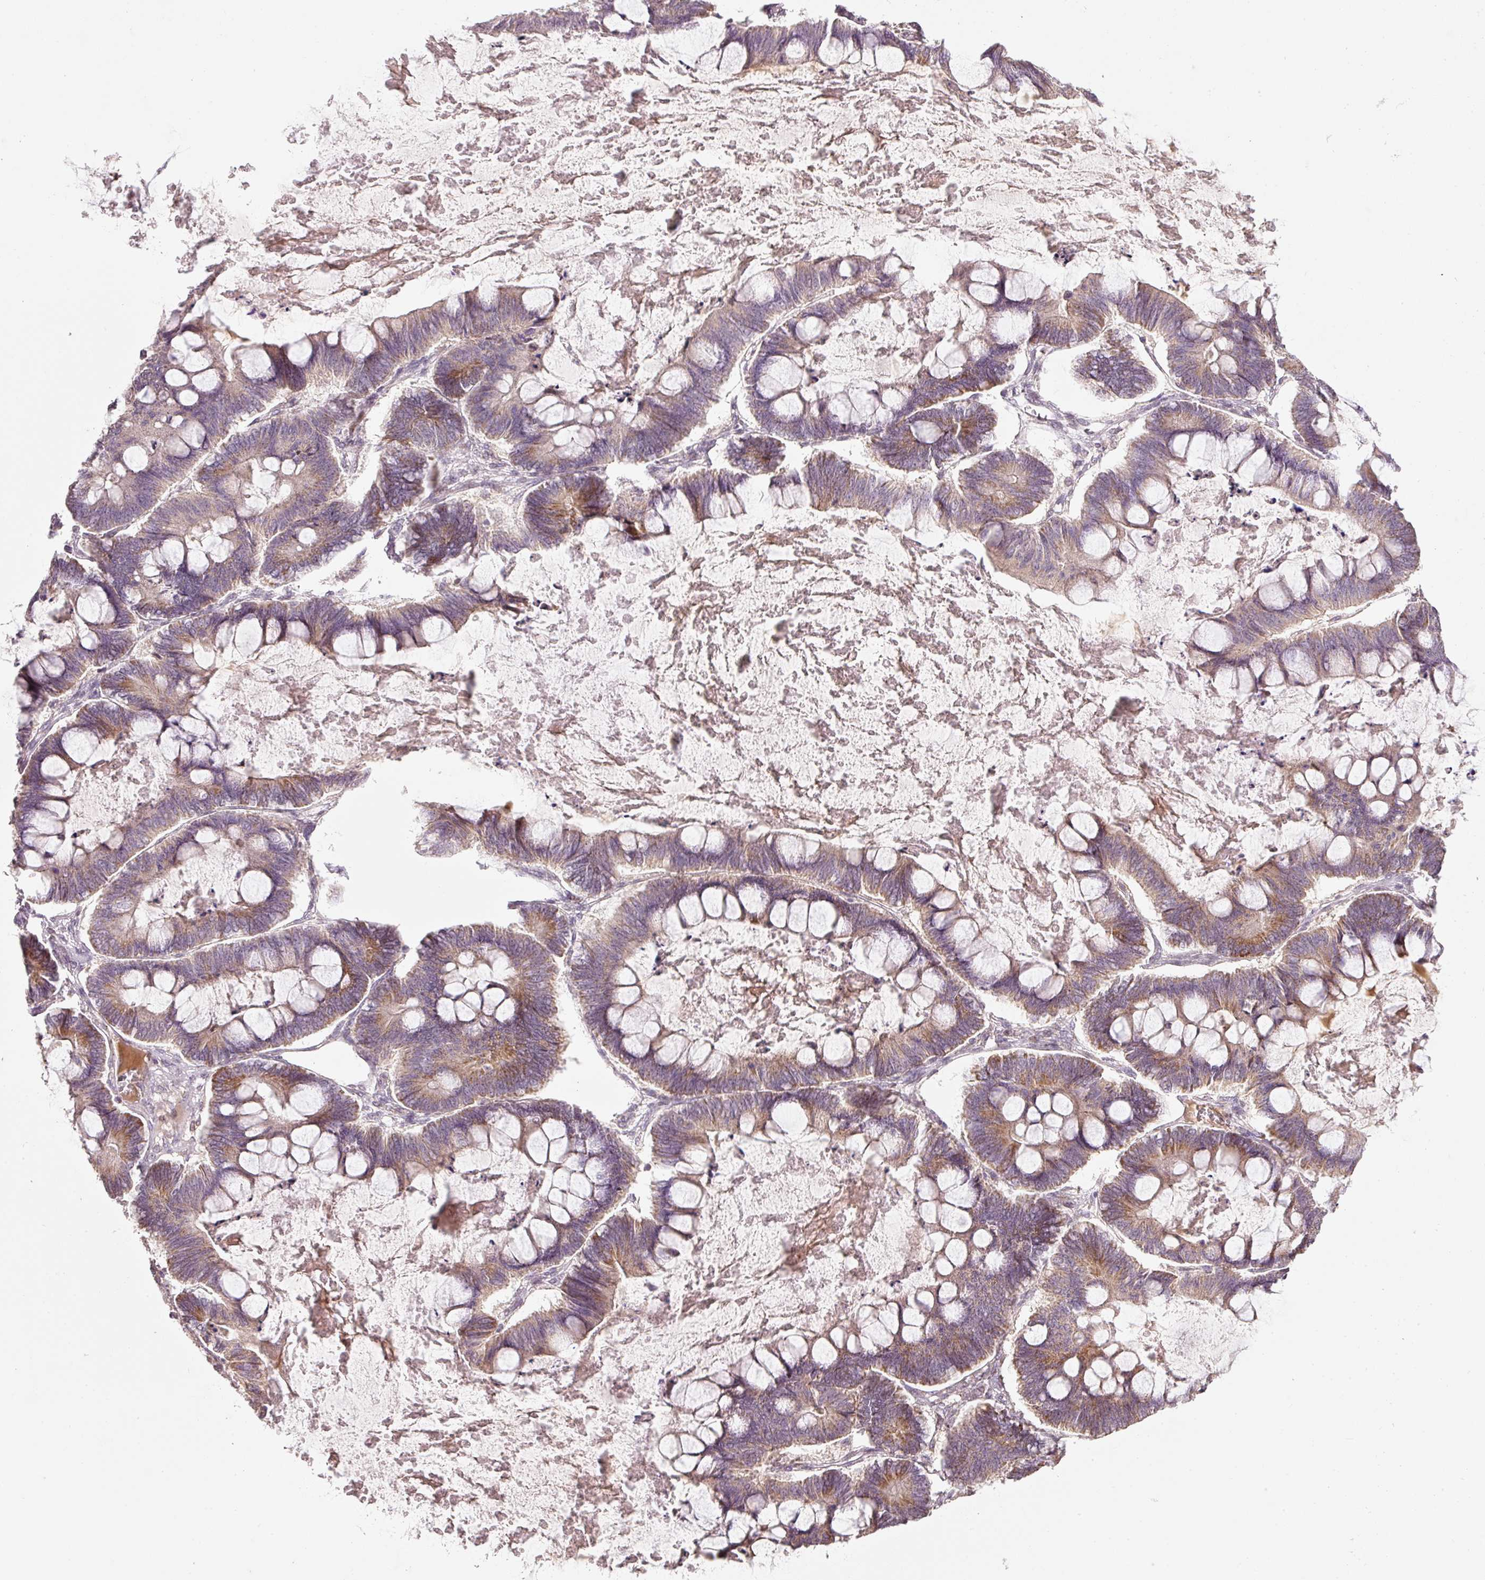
{"staining": {"intensity": "moderate", "quantity": "25%-75%", "location": "cytoplasmic/membranous"}, "tissue": "ovarian cancer", "cell_type": "Tumor cells", "image_type": "cancer", "snomed": [{"axis": "morphology", "description": "Cystadenocarcinoma, mucinous, NOS"}, {"axis": "topography", "description": "Ovary"}], "caption": "DAB (3,3'-diaminobenzidine) immunohistochemical staining of ovarian cancer (mucinous cystadenocarcinoma) shows moderate cytoplasmic/membranous protein staining in about 25%-75% of tumor cells. The staining was performed using DAB to visualize the protein expression in brown, while the nuclei were stained in blue with hematoxylin (Magnification: 20x).", "gene": "TOB2", "patient": {"sex": "female", "age": 61}}